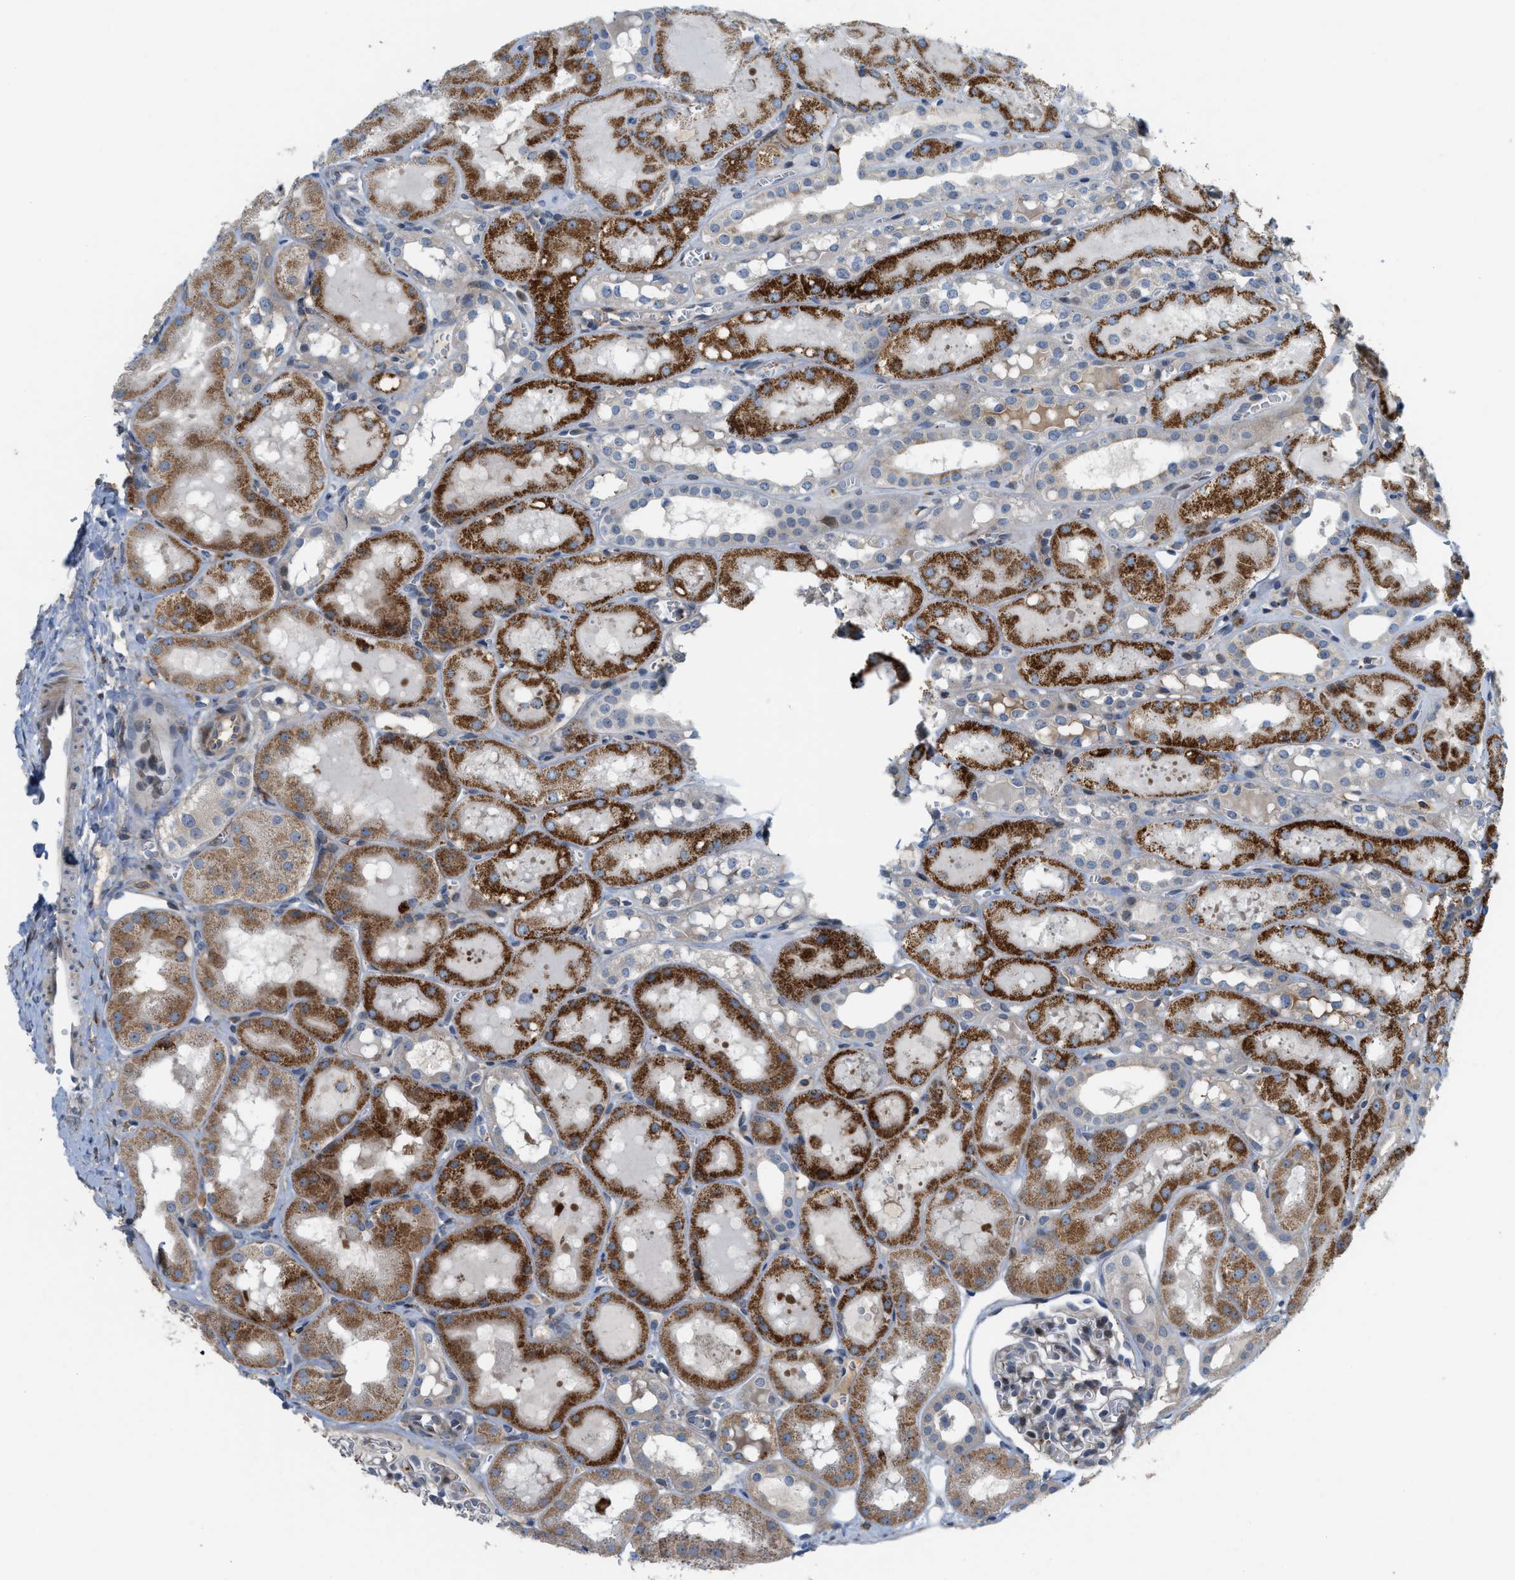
{"staining": {"intensity": "negative", "quantity": "none", "location": "none"}, "tissue": "kidney", "cell_type": "Cells in glomeruli", "image_type": "normal", "snomed": [{"axis": "morphology", "description": "Normal tissue, NOS"}, {"axis": "topography", "description": "Kidney"}, {"axis": "topography", "description": "Urinary bladder"}], "caption": "Cells in glomeruli are negative for protein expression in normal human kidney. The staining is performed using DAB brown chromogen with nuclei counter-stained in using hematoxylin.", "gene": "DIPK1A", "patient": {"sex": "male", "age": 16}}